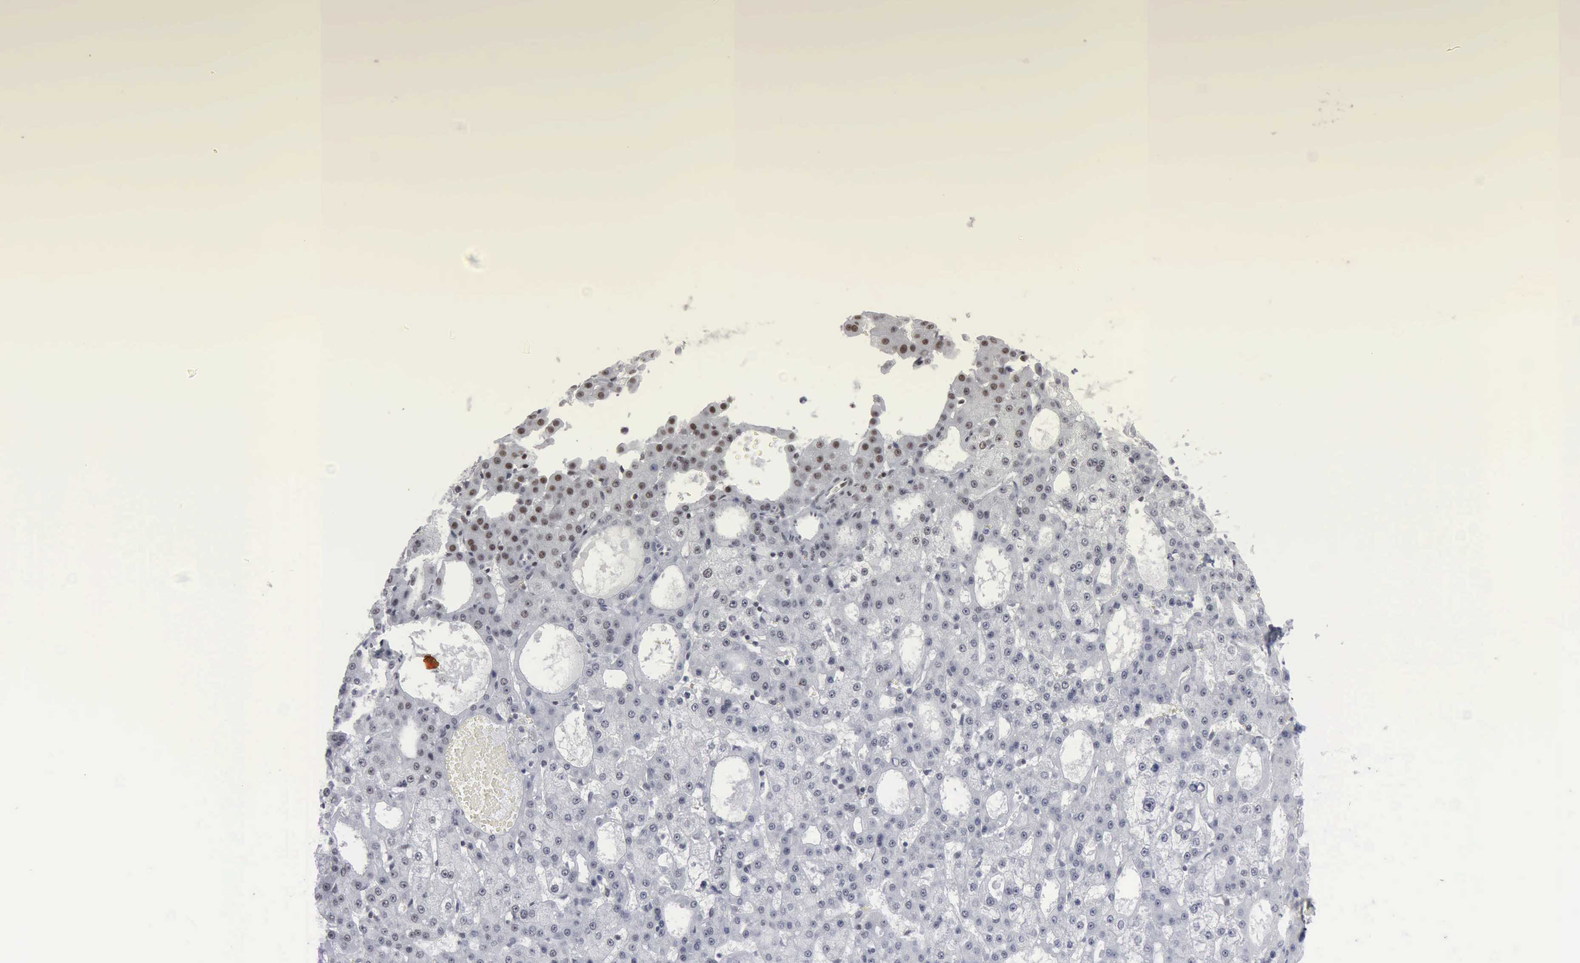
{"staining": {"intensity": "negative", "quantity": "none", "location": "none"}, "tissue": "liver cancer", "cell_type": "Tumor cells", "image_type": "cancer", "snomed": [{"axis": "morphology", "description": "Carcinoma, Hepatocellular, NOS"}, {"axis": "topography", "description": "Liver"}], "caption": "Liver cancer (hepatocellular carcinoma) stained for a protein using immunohistochemistry (IHC) reveals no positivity tumor cells.", "gene": "XPA", "patient": {"sex": "male", "age": 47}}